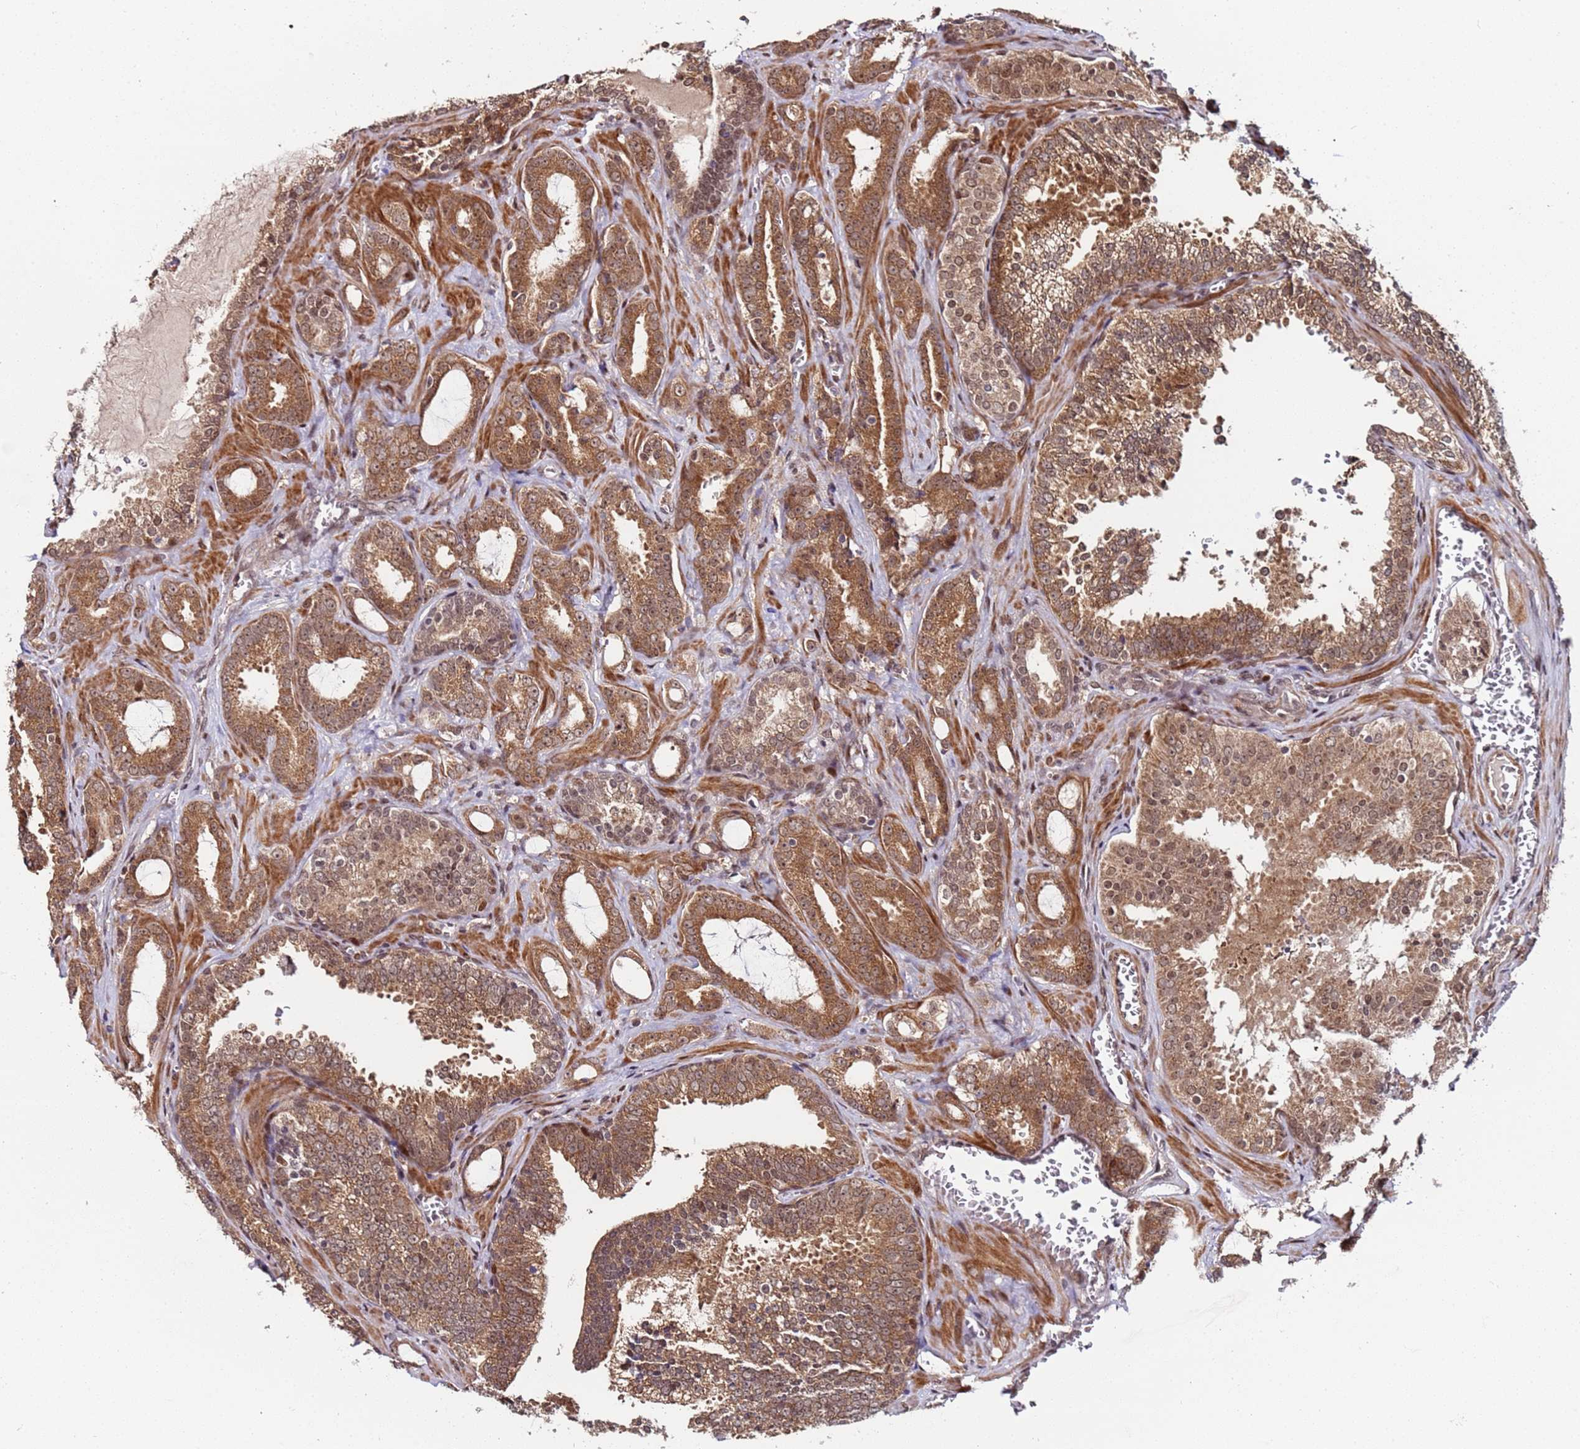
{"staining": {"intensity": "moderate", "quantity": ">75%", "location": "cytoplasmic/membranous"}, "tissue": "prostate cancer", "cell_type": "Tumor cells", "image_type": "cancer", "snomed": [{"axis": "morphology", "description": "Adenocarcinoma, High grade"}, {"axis": "topography", "description": "Prostate"}], "caption": "Protein staining of prostate cancer (high-grade adenocarcinoma) tissue reveals moderate cytoplasmic/membranous staining in about >75% of tumor cells.", "gene": "PPM1H", "patient": {"sex": "male", "age": 72}}